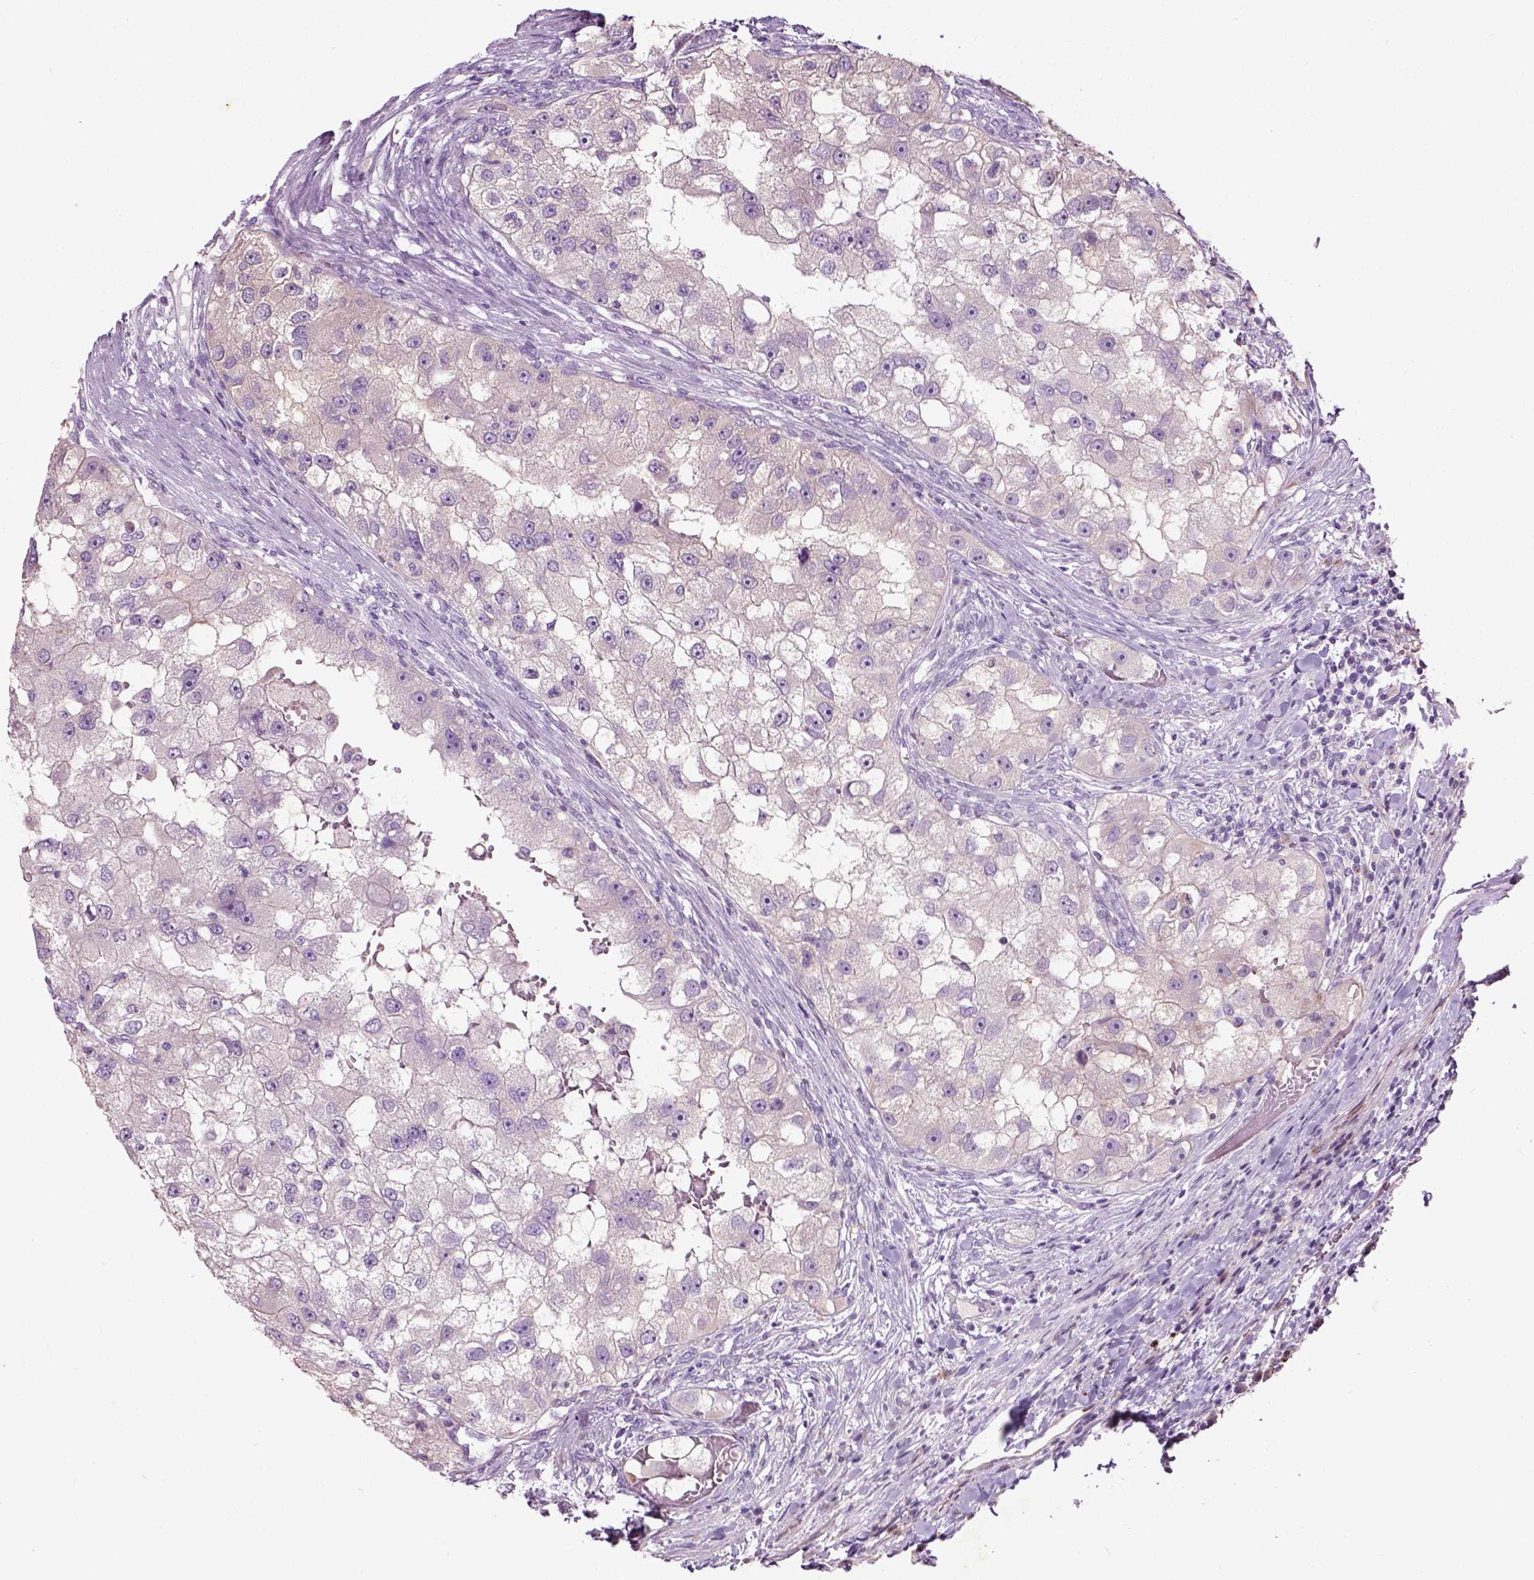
{"staining": {"intensity": "negative", "quantity": "none", "location": "none"}, "tissue": "renal cancer", "cell_type": "Tumor cells", "image_type": "cancer", "snomed": [{"axis": "morphology", "description": "Adenocarcinoma, NOS"}, {"axis": "topography", "description": "Kidney"}], "caption": "A high-resolution image shows IHC staining of renal adenocarcinoma, which exhibits no significant positivity in tumor cells.", "gene": "PKP3", "patient": {"sex": "male", "age": 63}}